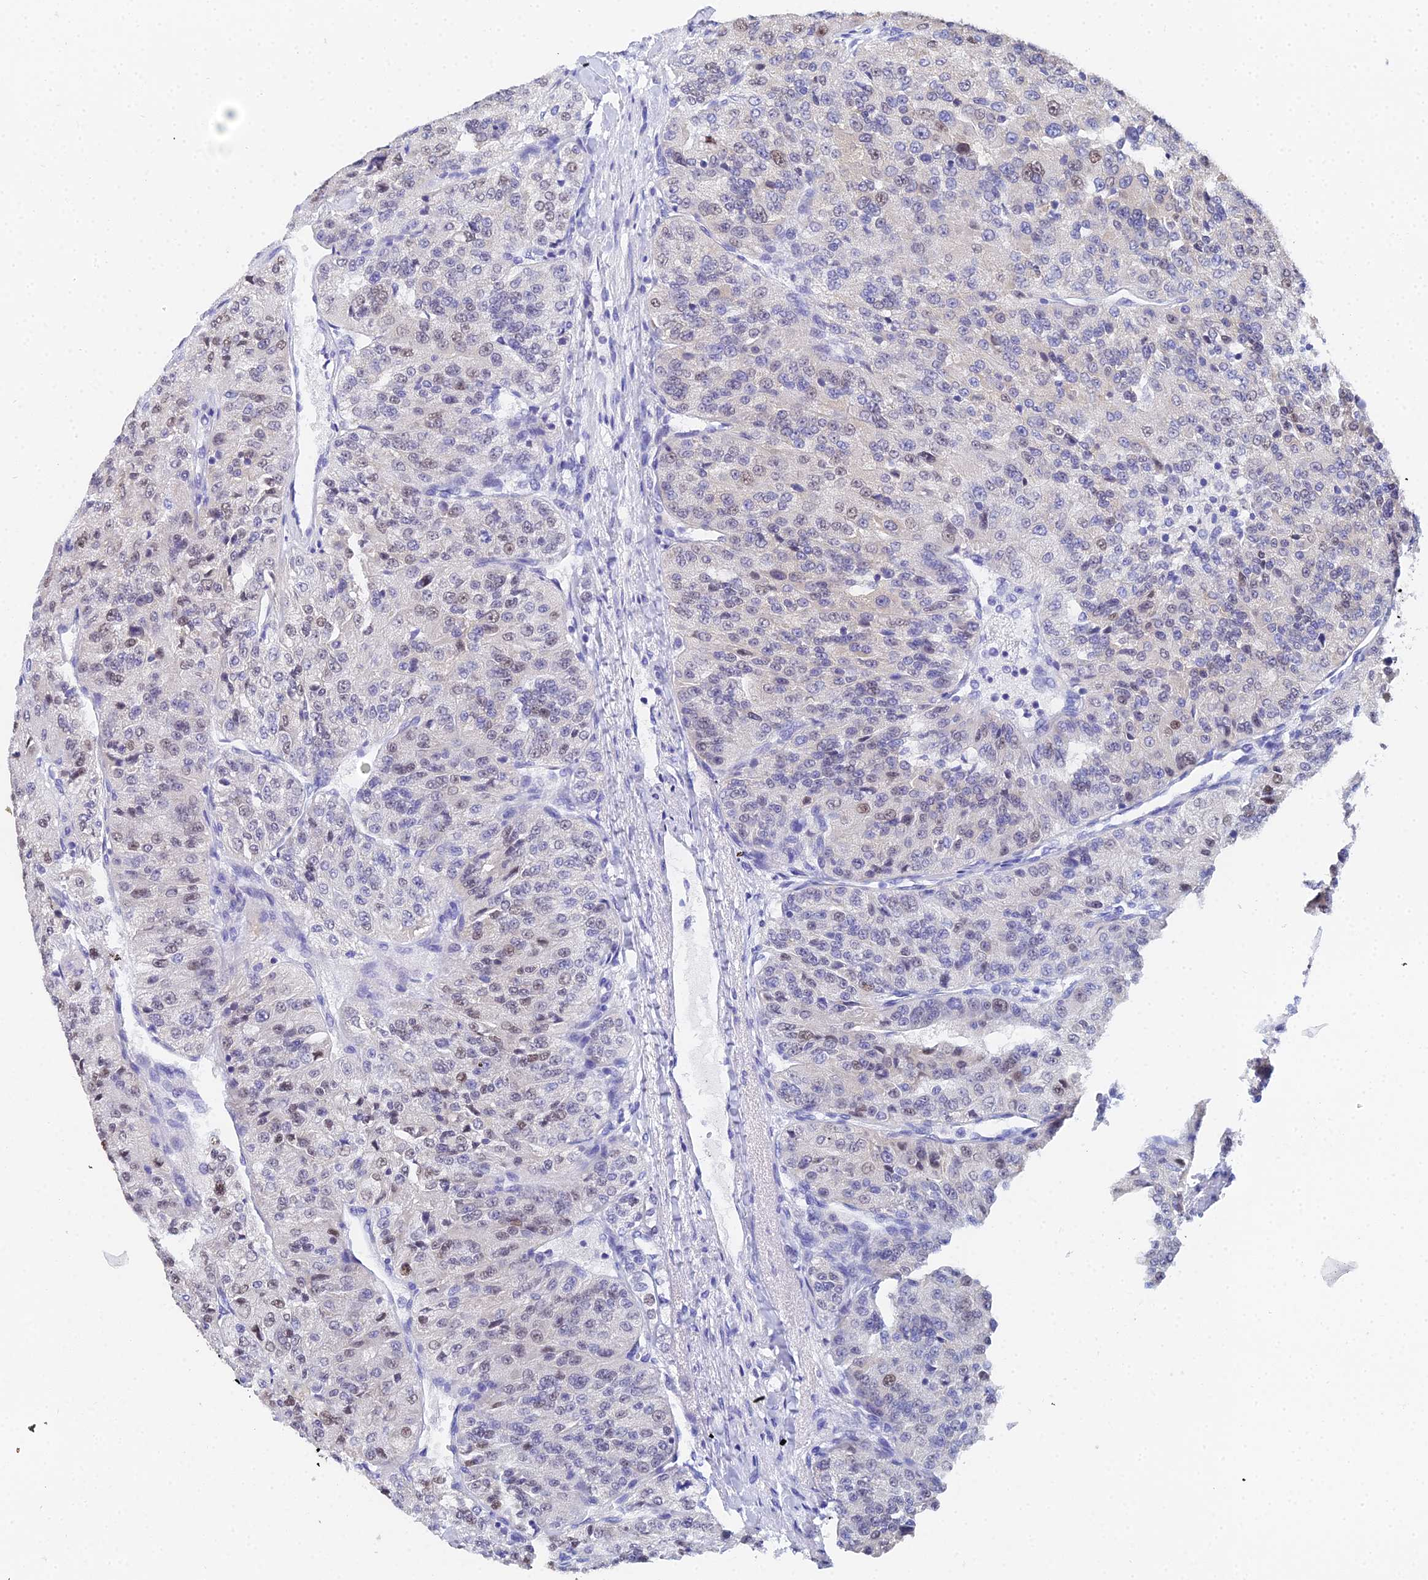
{"staining": {"intensity": "weak", "quantity": "25%-75%", "location": "nuclear"}, "tissue": "renal cancer", "cell_type": "Tumor cells", "image_type": "cancer", "snomed": [{"axis": "morphology", "description": "Adenocarcinoma, NOS"}, {"axis": "topography", "description": "Kidney"}], "caption": "A photomicrograph showing weak nuclear positivity in approximately 25%-75% of tumor cells in adenocarcinoma (renal), as visualized by brown immunohistochemical staining.", "gene": "OCM", "patient": {"sex": "female", "age": 63}}